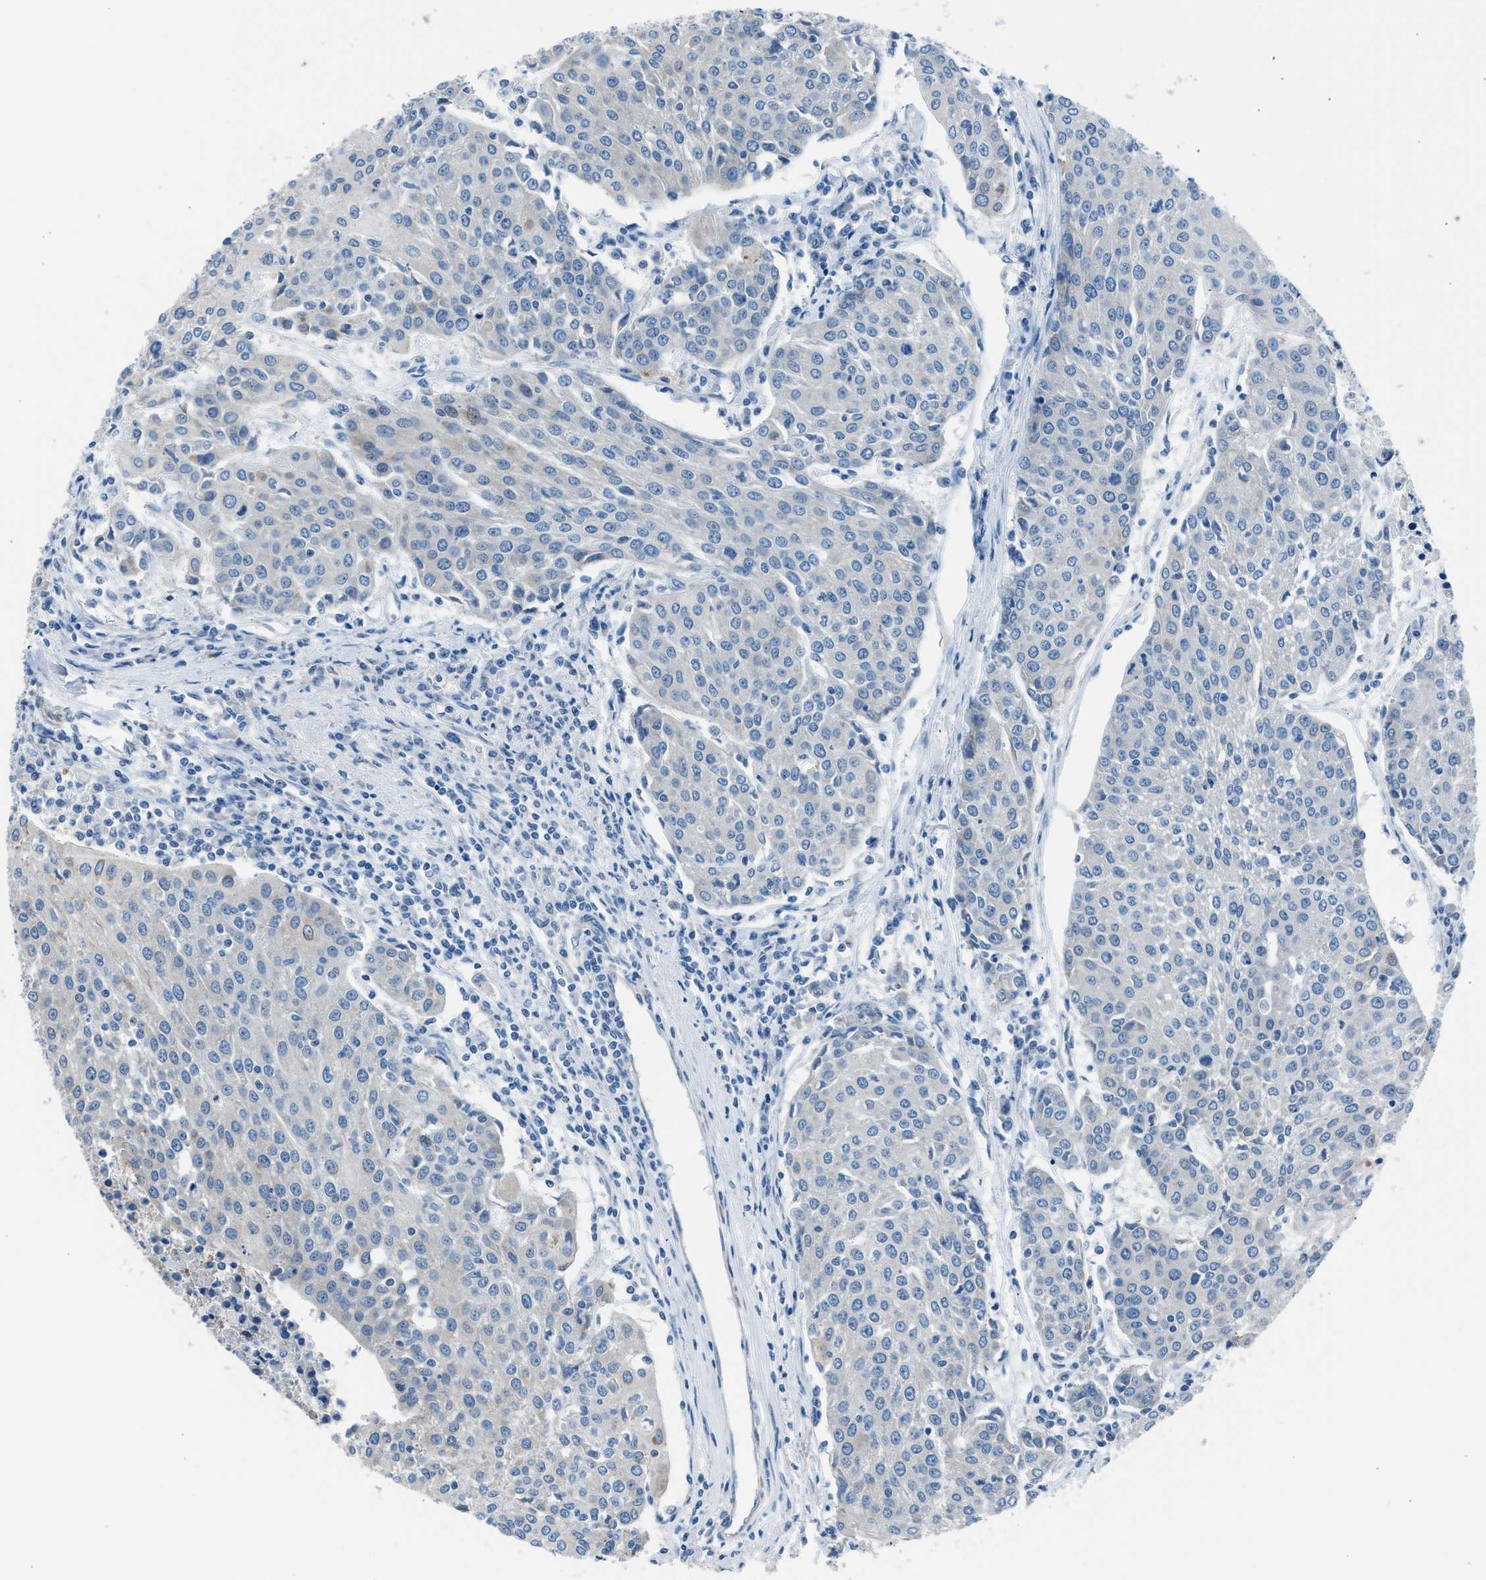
{"staining": {"intensity": "negative", "quantity": "none", "location": "none"}, "tissue": "urothelial cancer", "cell_type": "Tumor cells", "image_type": "cancer", "snomed": [{"axis": "morphology", "description": "Urothelial carcinoma, High grade"}, {"axis": "topography", "description": "Urinary bladder"}], "caption": "Micrograph shows no protein expression in tumor cells of urothelial cancer tissue.", "gene": "RNF41", "patient": {"sex": "female", "age": 85}}